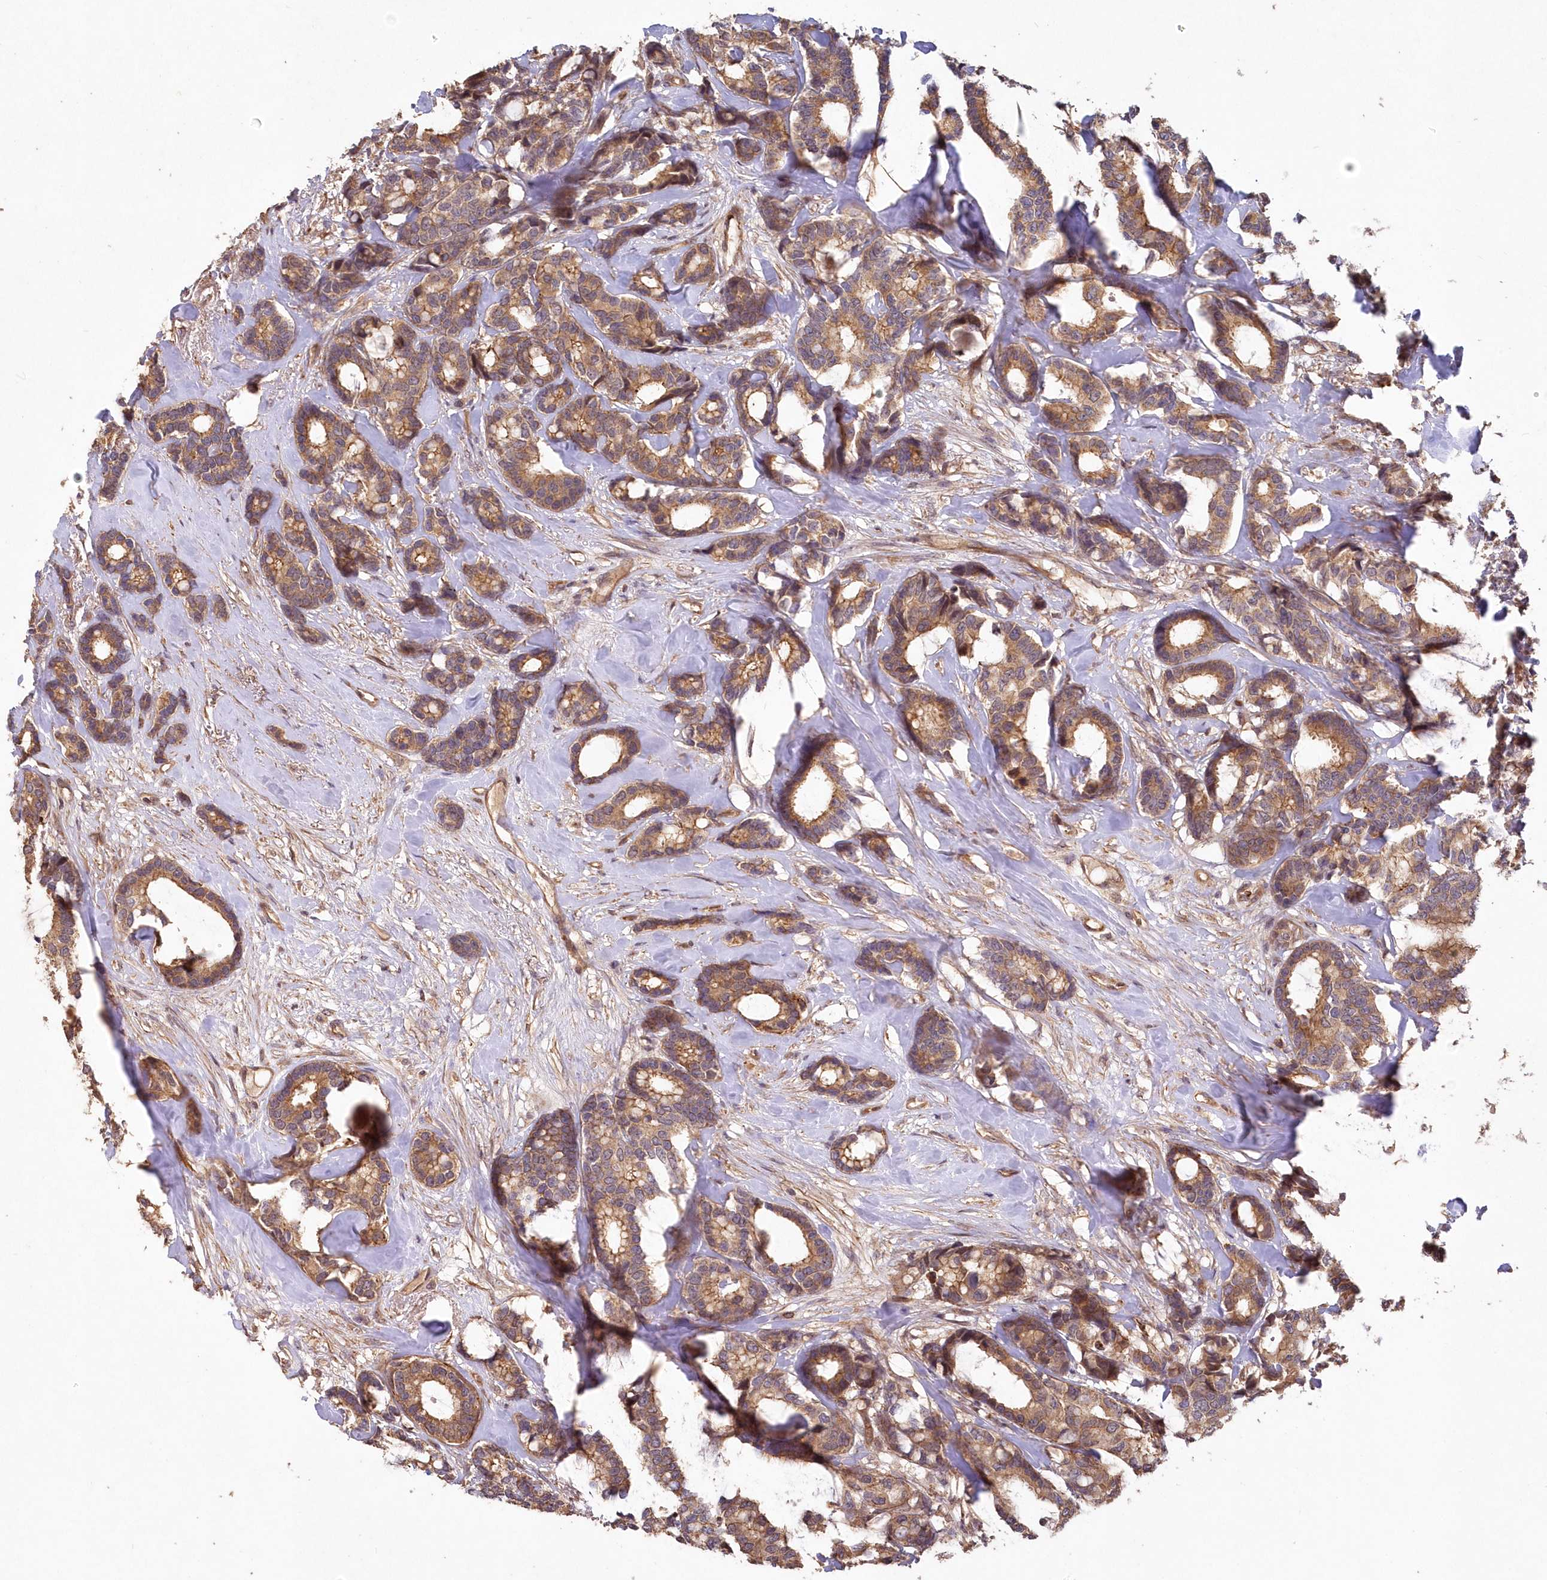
{"staining": {"intensity": "moderate", "quantity": ">75%", "location": "cytoplasmic/membranous"}, "tissue": "breast cancer", "cell_type": "Tumor cells", "image_type": "cancer", "snomed": [{"axis": "morphology", "description": "Duct carcinoma"}, {"axis": "topography", "description": "Breast"}], "caption": "The immunohistochemical stain shows moderate cytoplasmic/membranous staining in tumor cells of infiltrating ductal carcinoma (breast) tissue.", "gene": "HYCC2", "patient": {"sex": "female", "age": 87}}